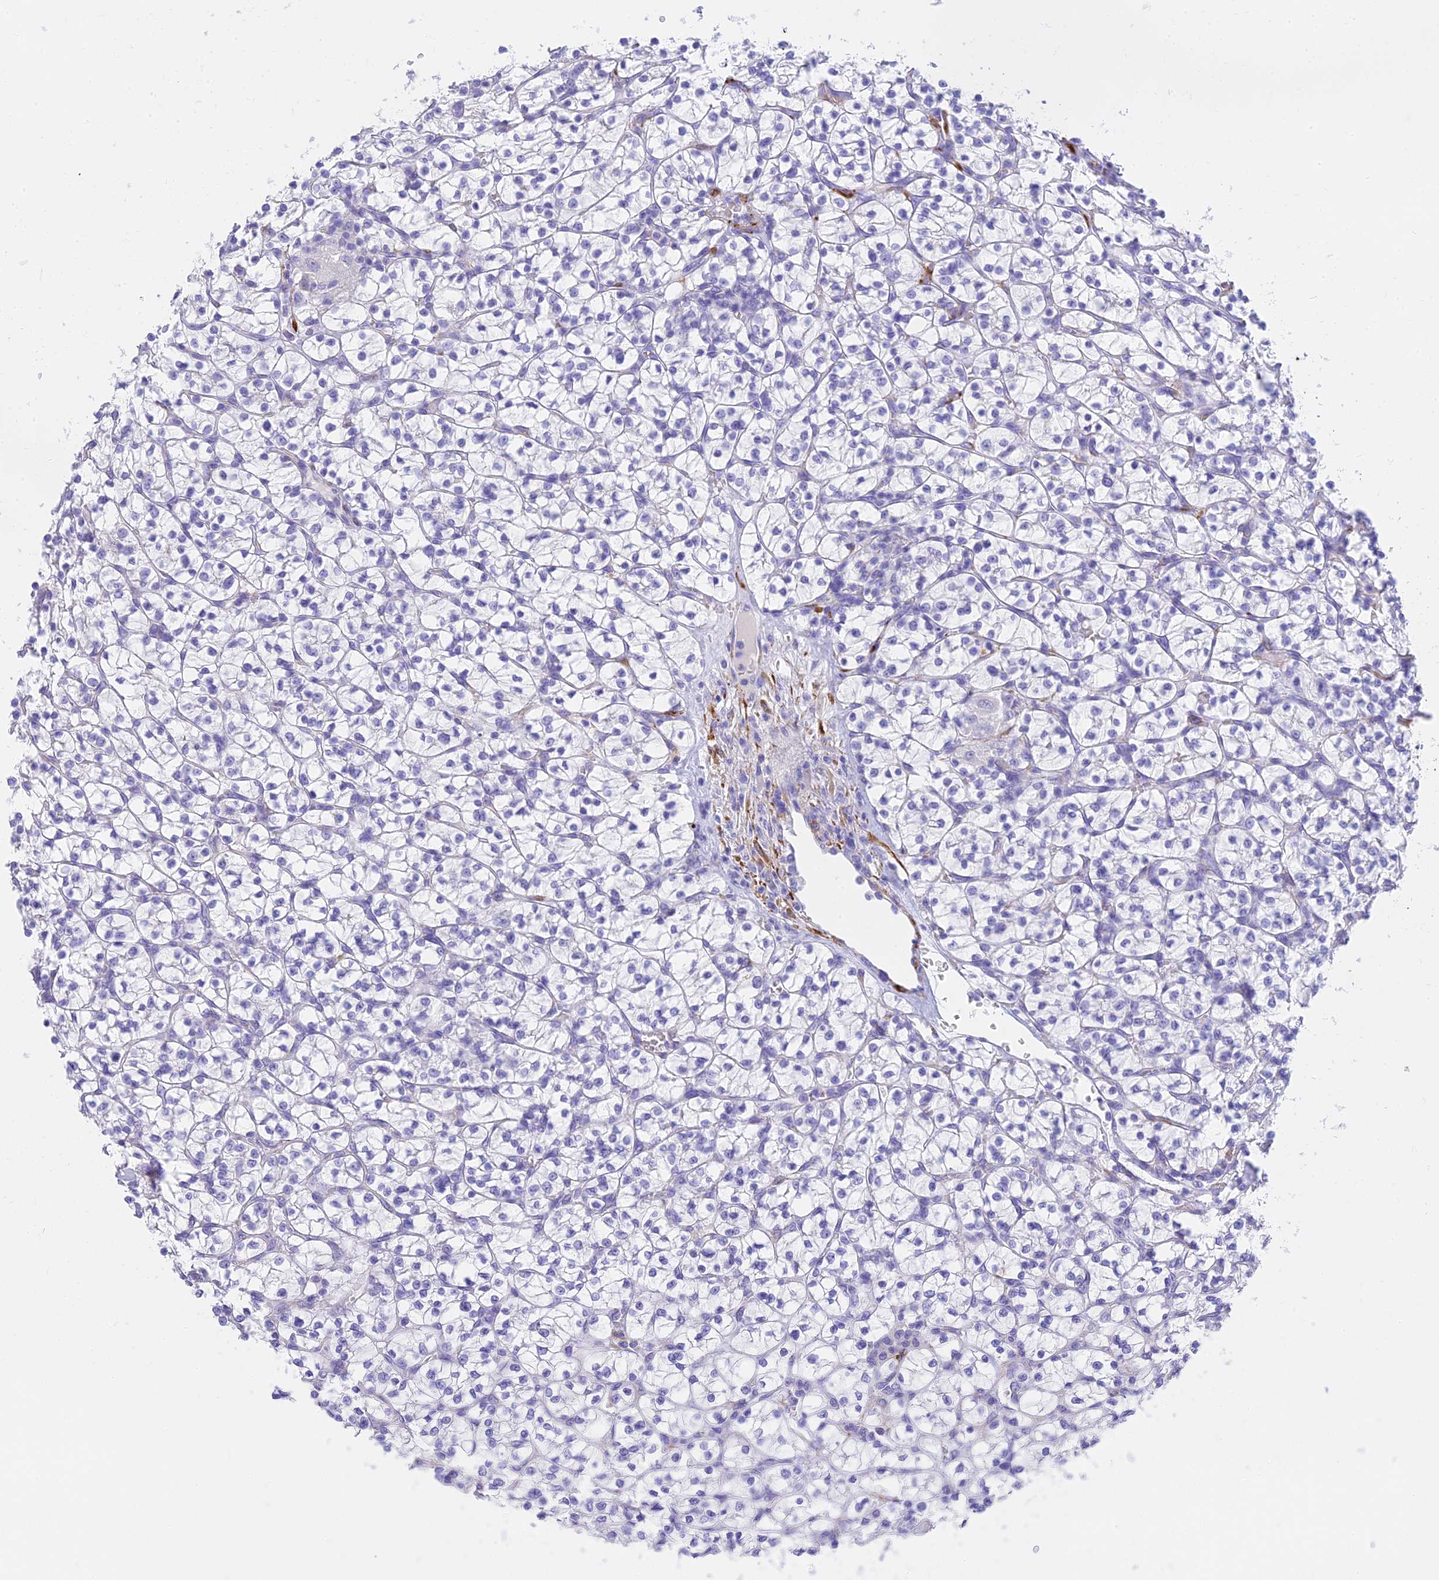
{"staining": {"intensity": "negative", "quantity": "none", "location": "none"}, "tissue": "renal cancer", "cell_type": "Tumor cells", "image_type": "cancer", "snomed": [{"axis": "morphology", "description": "Adenocarcinoma, NOS"}, {"axis": "topography", "description": "Kidney"}], "caption": "Tumor cells are negative for protein expression in human renal adenocarcinoma.", "gene": "SLC36A2", "patient": {"sex": "female", "age": 64}}